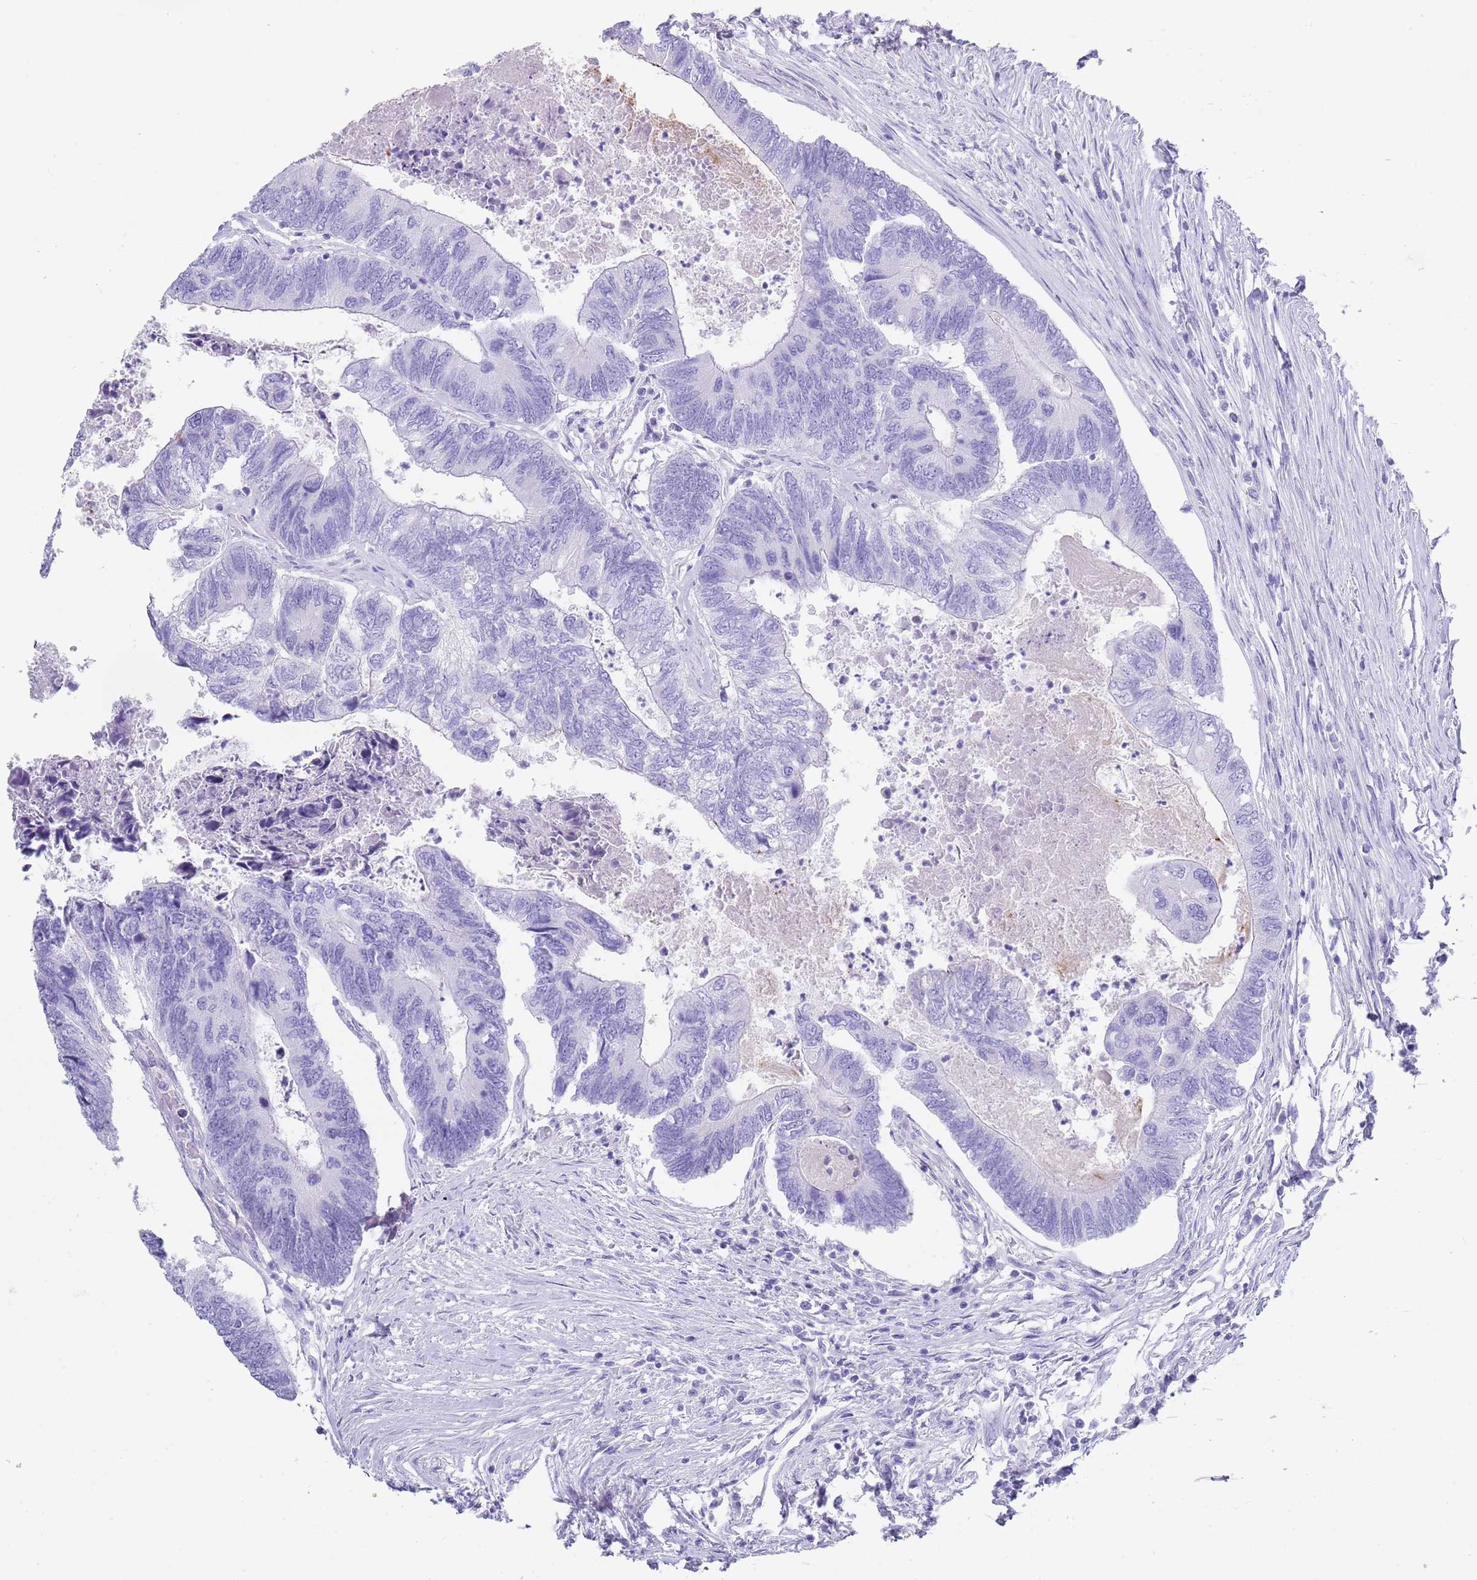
{"staining": {"intensity": "negative", "quantity": "none", "location": "none"}, "tissue": "colorectal cancer", "cell_type": "Tumor cells", "image_type": "cancer", "snomed": [{"axis": "morphology", "description": "Adenocarcinoma, NOS"}, {"axis": "topography", "description": "Colon"}], "caption": "The histopathology image displays no staining of tumor cells in colorectal cancer.", "gene": "CPXM2", "patient": {"sex": "female", "age": 67}}